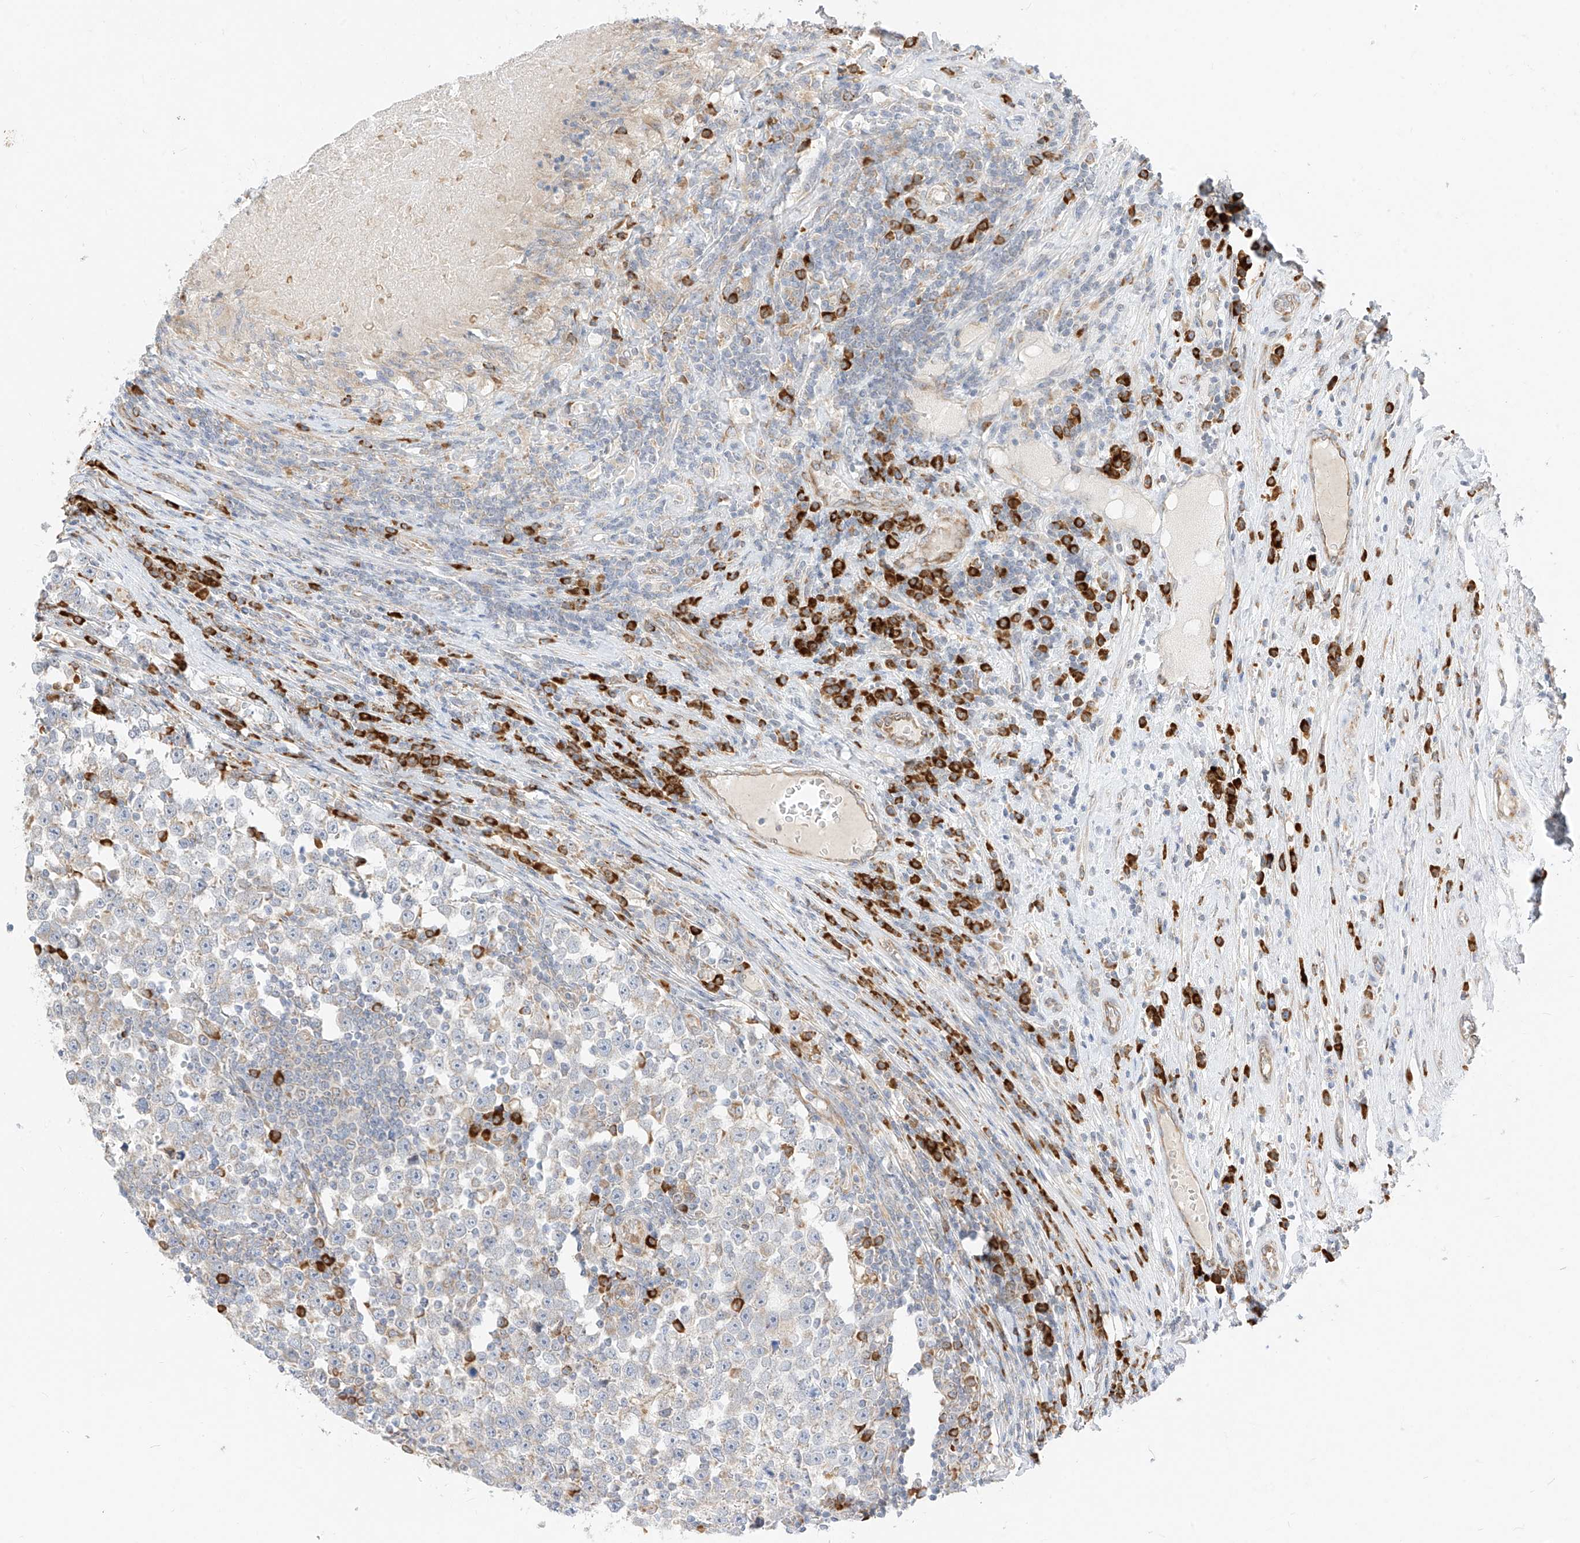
{"staining": {"intensity": "weak", "quantity": "25%-75%", "location": "cytoplasmic/membranous"}, "tissue": "testis cancer", "cell_type": "Tumor cells", "image_type": "cancer", "snomed": [{"axis": "morphology", "description": "Normal tissue, NOS"}, {"axis": "morphology", "description": "Seminoma, NOS"}, {"axis": "topography", "description": "Testis"}], "caption": "Brown immunohistochemical staining in human seminoma (testis) demonstrates weak cytoplasmic/membranous positivity in approximately 25%-75% of tumor cells.", "gene": "STT3A", "patient": {"sex": "male", "age": 43}}